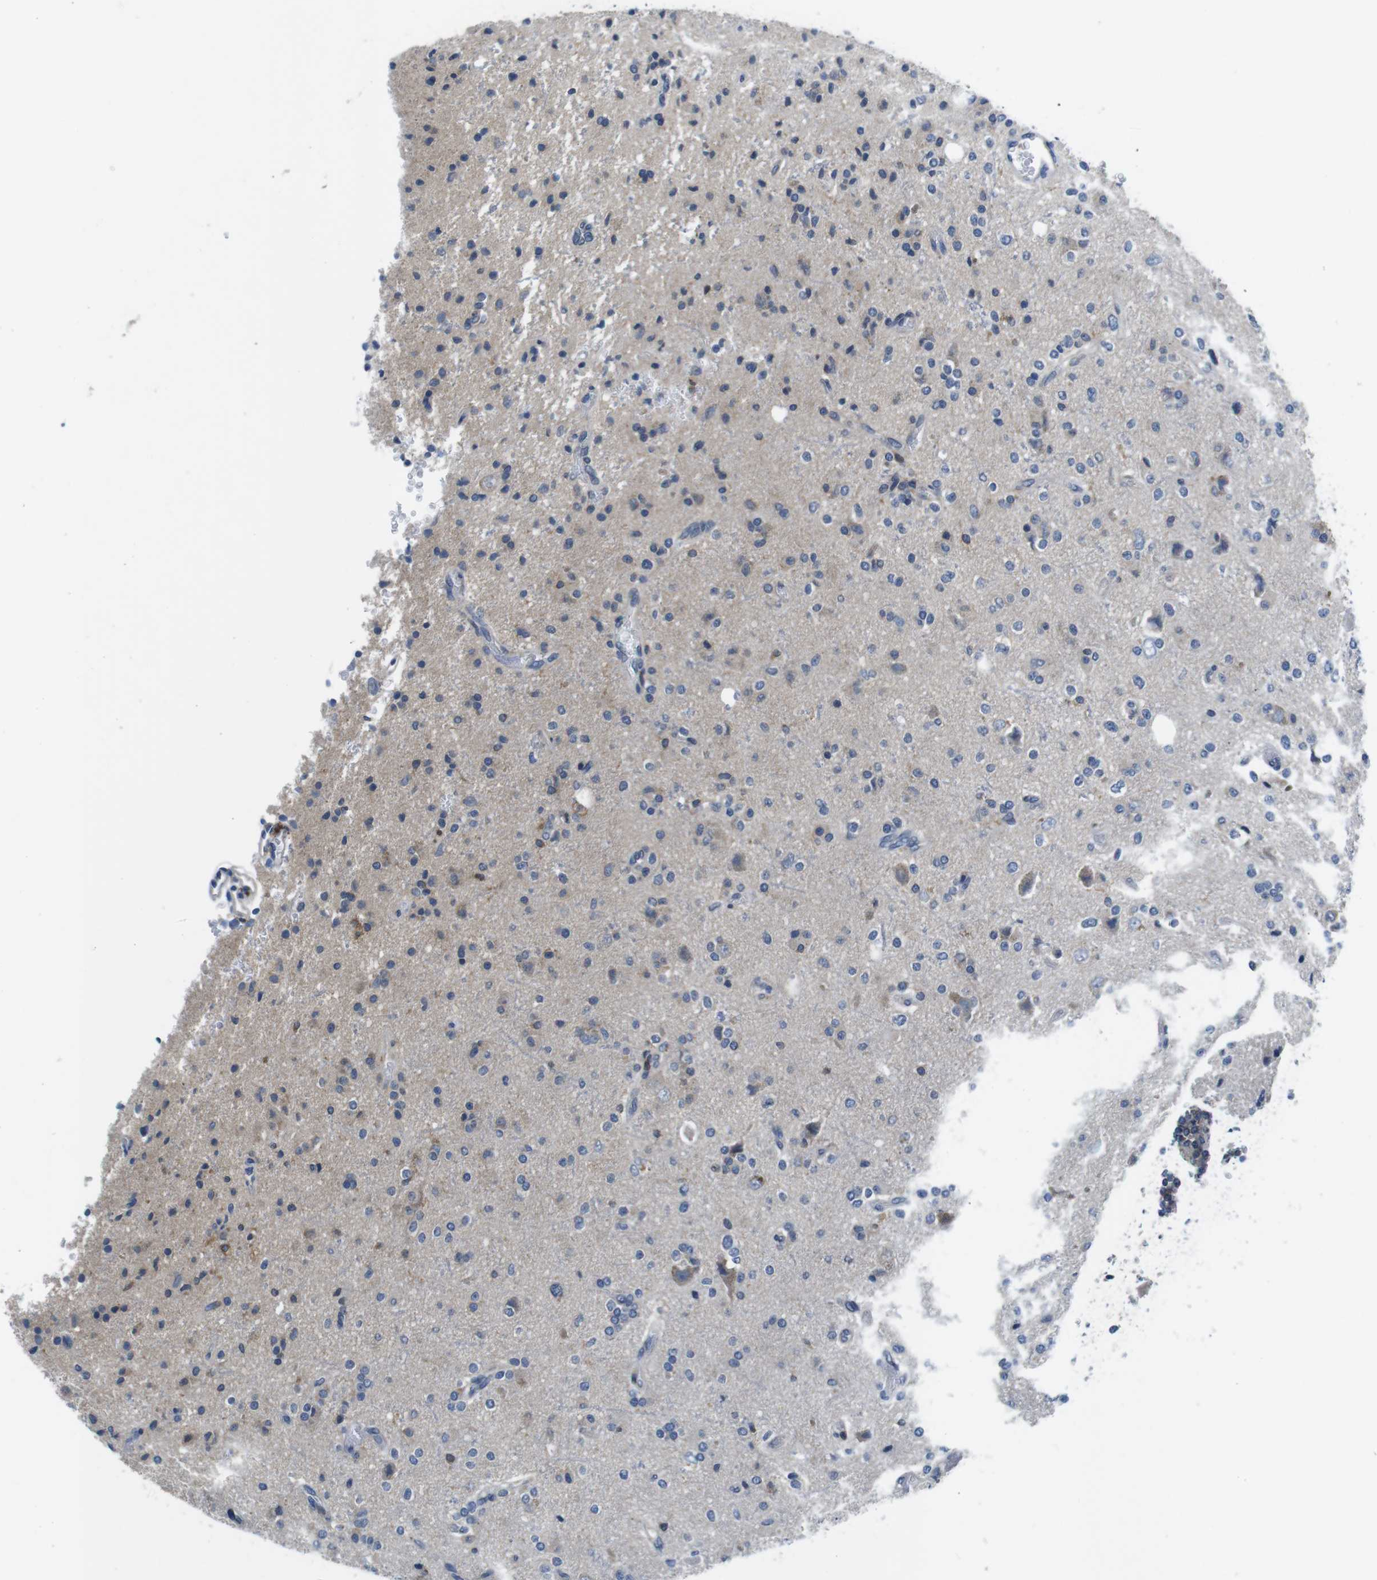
{"staining": {"intensity": "weak", "quantity": "<25%", "location": "cytoplasmic/membranous"}, "tissue": "glioma", "cell_type": "Tumor cells", "image_type": "cancer", "snomed": [{"axis": "morphology", "description": "Glioma, malignant, High grade"}, {"axis": "topography", "description": "Brain"}], "caption": "Immunohistochemical staining of glioma reveals no significant positivity in tumor cells.", "gene": "PIK3CD", "patient": {"sex": "male", "age": 47}}